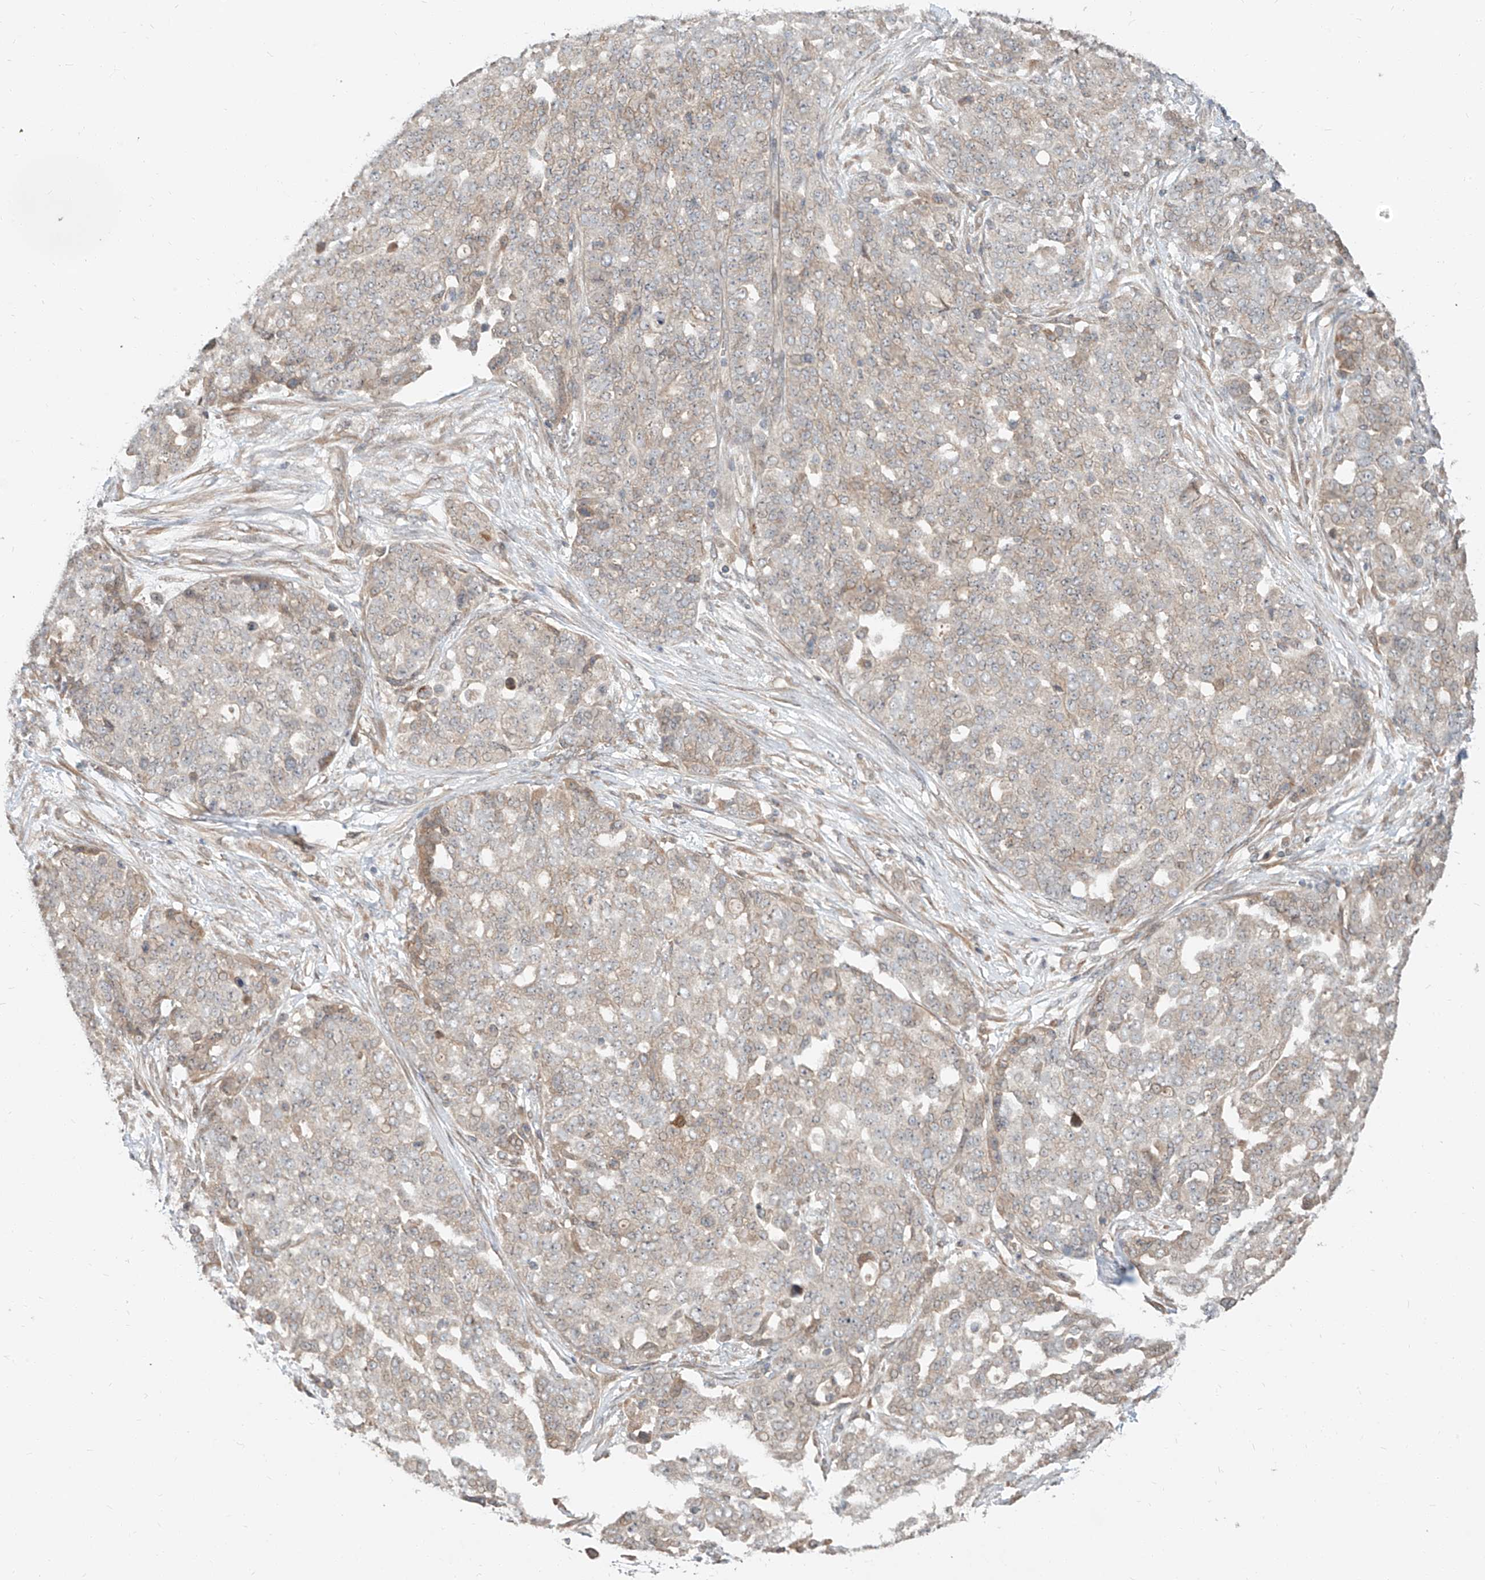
{"staining": {"intensity": "weak", "quantity": "<25%", "location": "cytoplasmic/membranous"}, "tissue": "ovarian cancer", "cell_type": "Tumor cells", "image_type": "cancer", "snomed": [{"axis": "morphology", "description": "Cystadenocarcinoma, serous, NOS"}, {"axis": "topography", "description": "Soft tissue"}, {"axis": "topography", "description": "Ovary"}], "caption": "This photomicrograph is of serous cystadenocarcinoma (ovarian) stained with immunohistochemistry to label a protein in brown with the nuclei are counter-stained blue. There is no staining in tumor cells.", "gene": "STX19", "patient": {"sex": "female", "age": 57}}